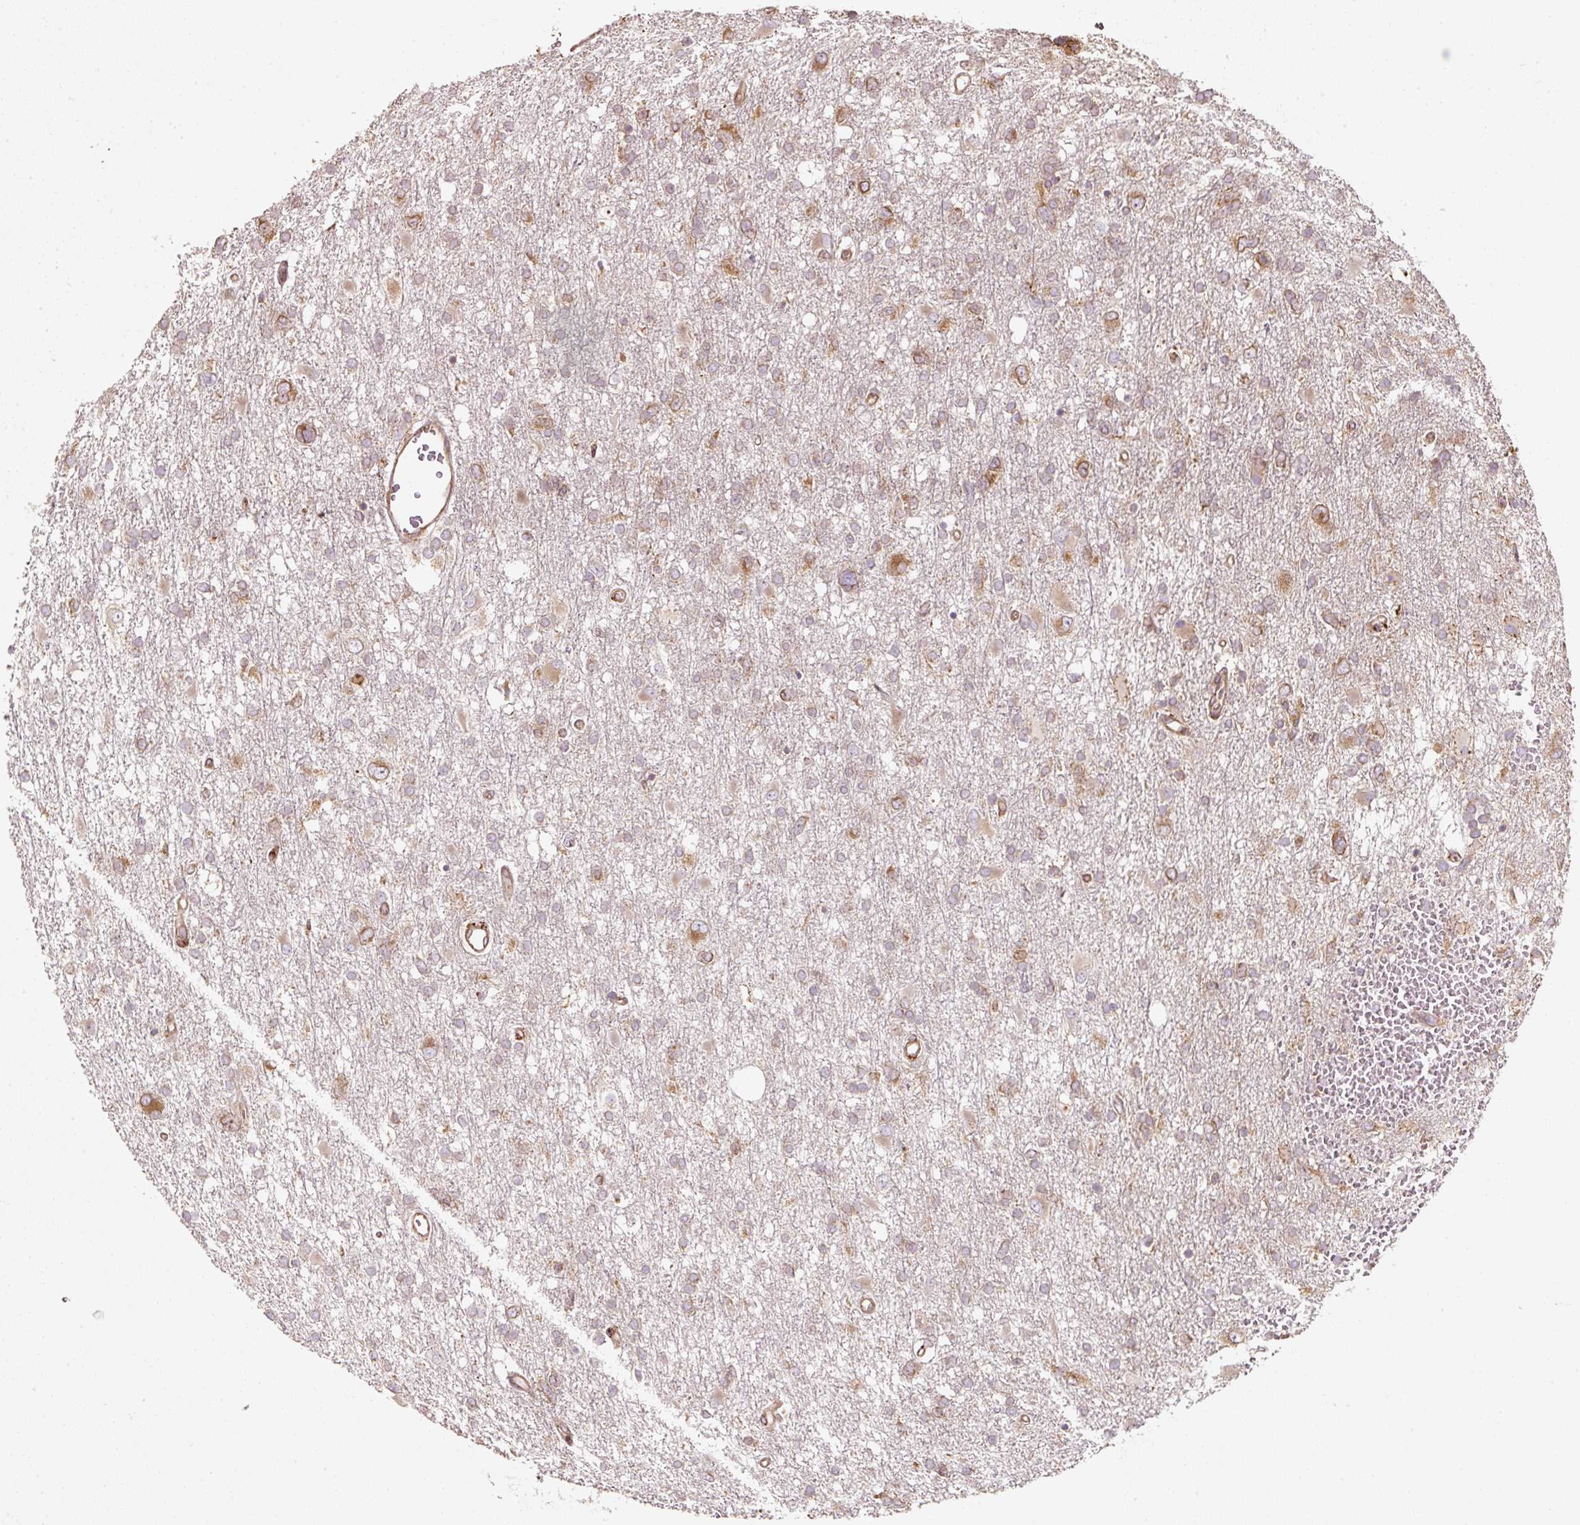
{"staining": {"intensity": "moderate", "quantity": "25%-75%", "location": "cytoplasmic/membranous"}, "tissue": "glioma", "cell_type": "Tumor cells", "image_type": "cancer", "snomed": [{"axis": "morphology", "description": "Glioma, malignant, High grade"}, {"axis": "topography", "description": "Brain"}], "caption": "Immunohistochemical staining of glioma shows moderate cytoplasmic/membranous protein staining in approximately 25%-75% of tumor cells.", "gene": "PRKCSH", "patient": {"sex": "male", "age": 61}}